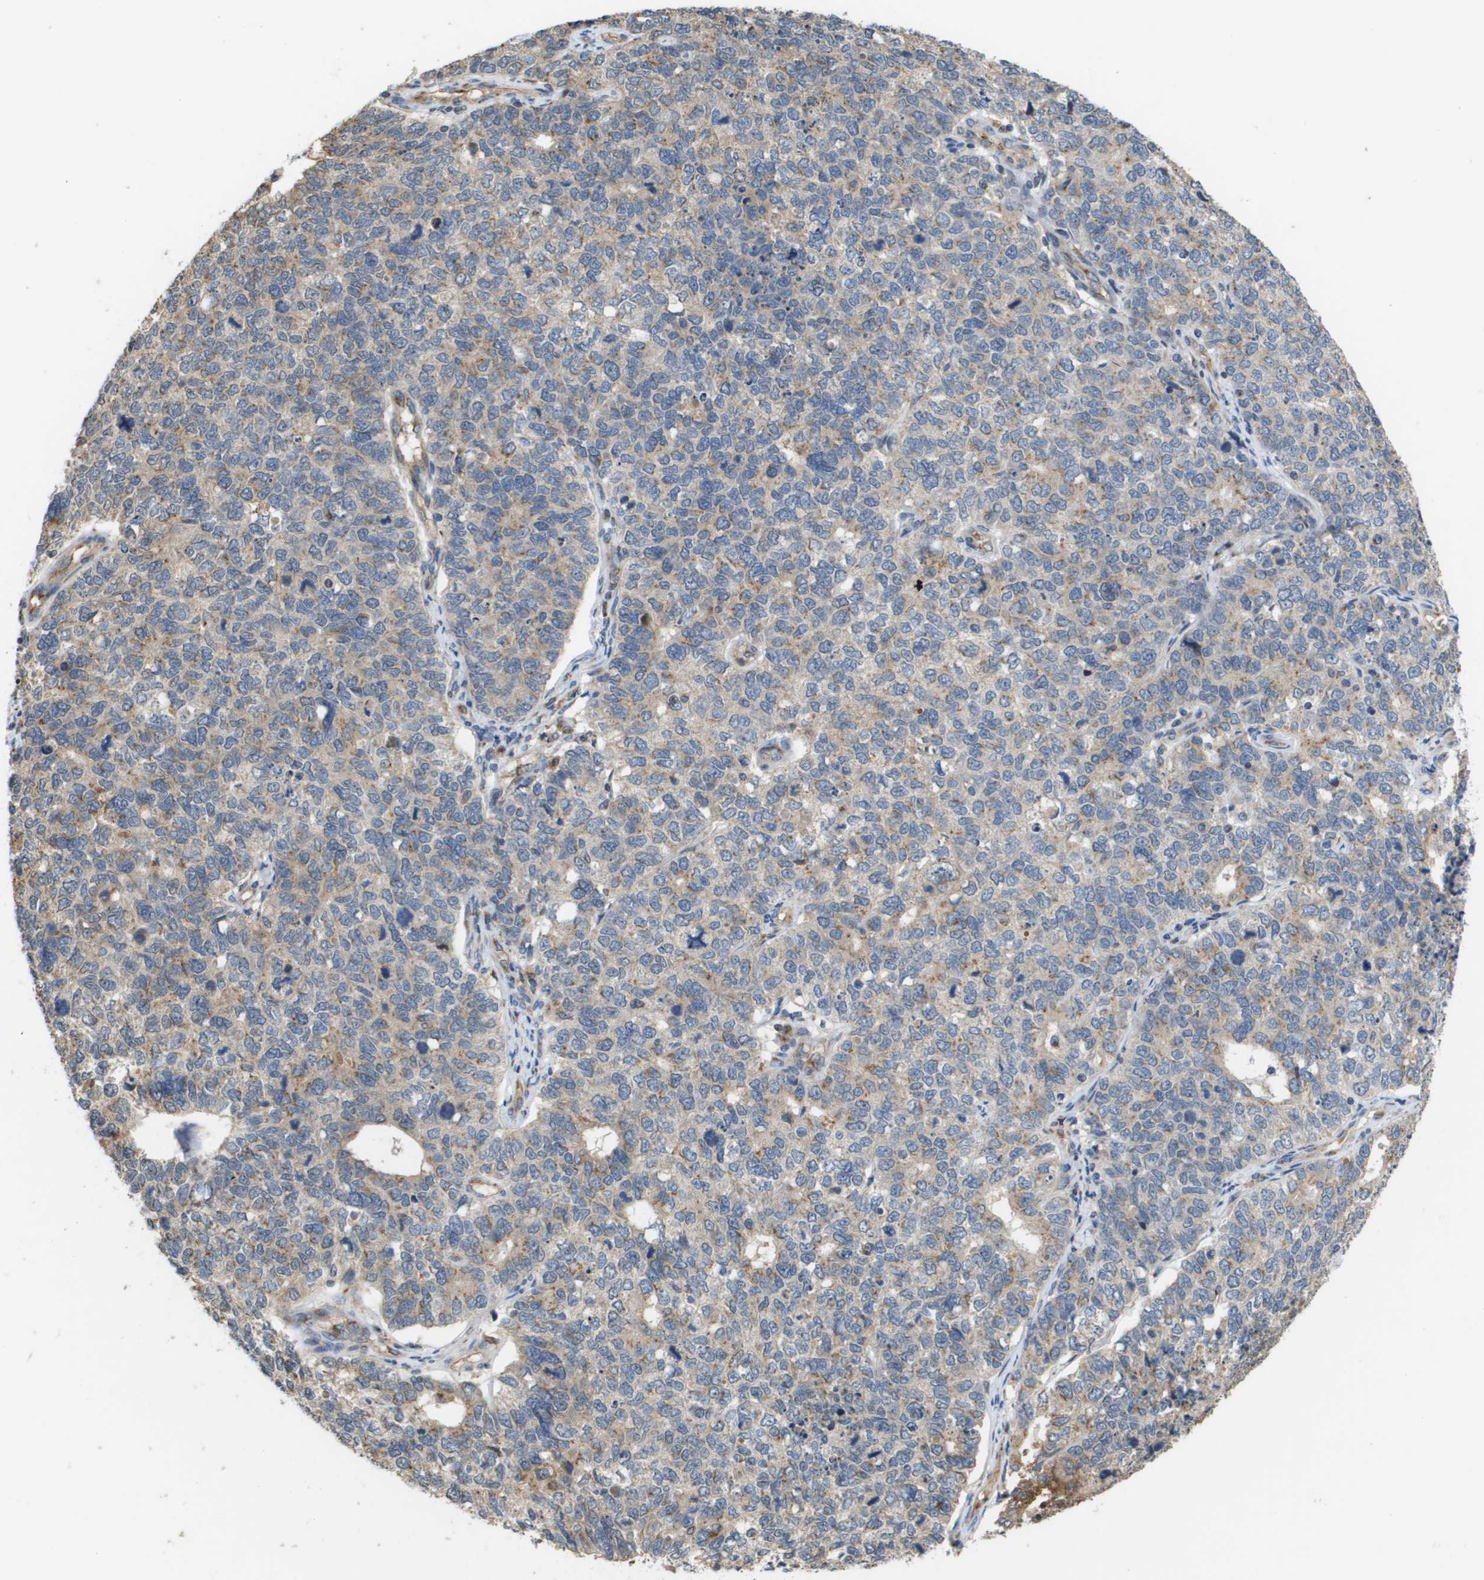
{"staining": {"intensity": "weak", "quantity": "<25%", "location": "cytoplasmic/membranous"}, "tissue": "cervical cancer", "cell_type": "Tumor cells", "image_type": "cancer", "snomed": [{"axis": "morphology", "description": "Squamous cell carcinoma, NOS"}, {"axis": "topography", "description": "Cervix"}], "caption": "This histopathology image is of cervical cancer stained with IHC to label a protein in brown with the nuclei are counter-stained blue. There is no positivity in tumor cells.", "gene": "PCK1", "patient": {"sex": "female", "age": 63}}